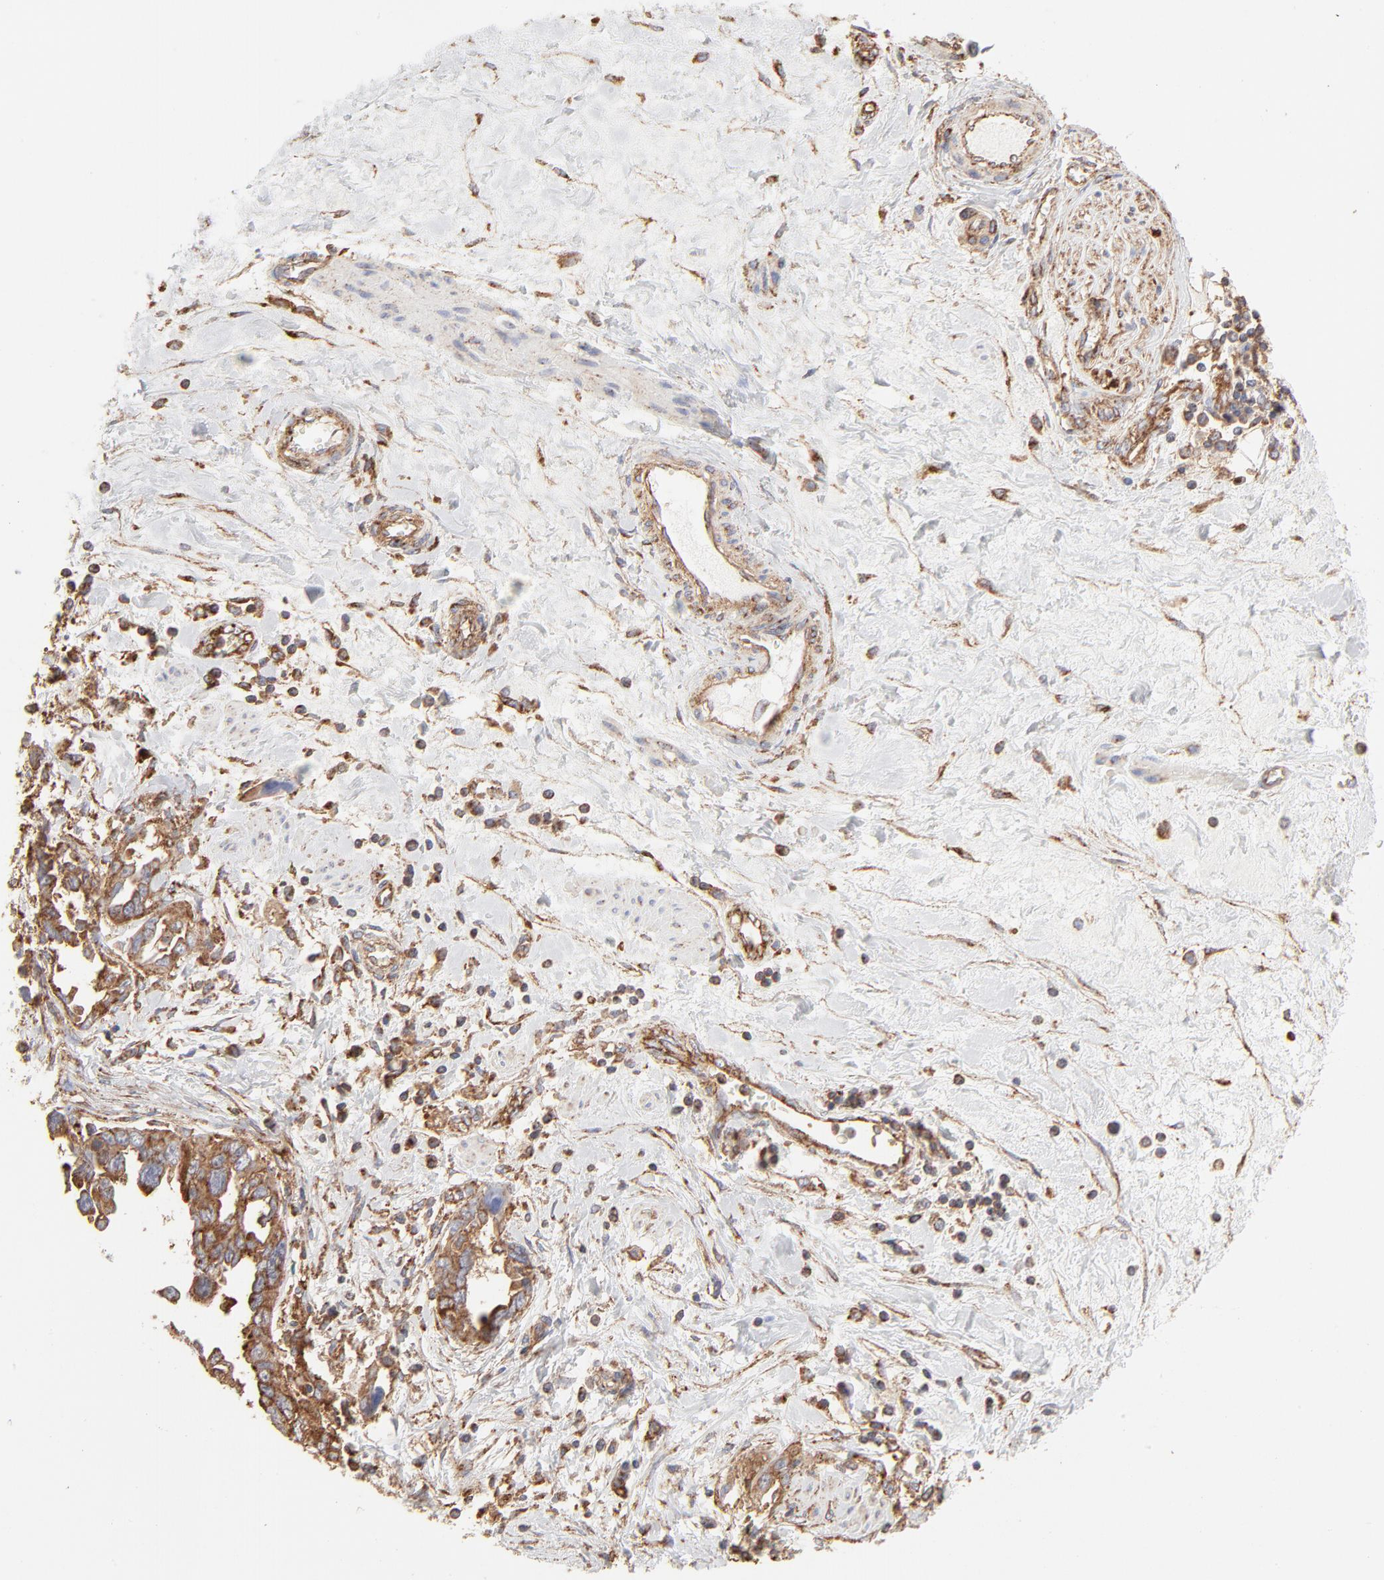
{"staining": {"intensity": "strong", "quantity": ">75%", "location": "cytoplasmic/membranous"}, "tissue": "ovarian cancer", "cell_type": "Tumor cells", "image_type": "cancer", "snomed": [{"axis": "morphology", "description": "Cystadenocarcinoma, serous, NOS"}, {"axis": "topography", "description": "Ovary"}], "caption": "Brown immunohistochemical staining in human serous cystadenocarcinoma (ovarian) demonstrates strong cytoplasmic/membranous staining in about >75% of tumor cells. (DAB = brown stain, brightfield microscopy at high magnification).", "gene": "CLTB", "patient": {"sex": "female", "age": 63}}